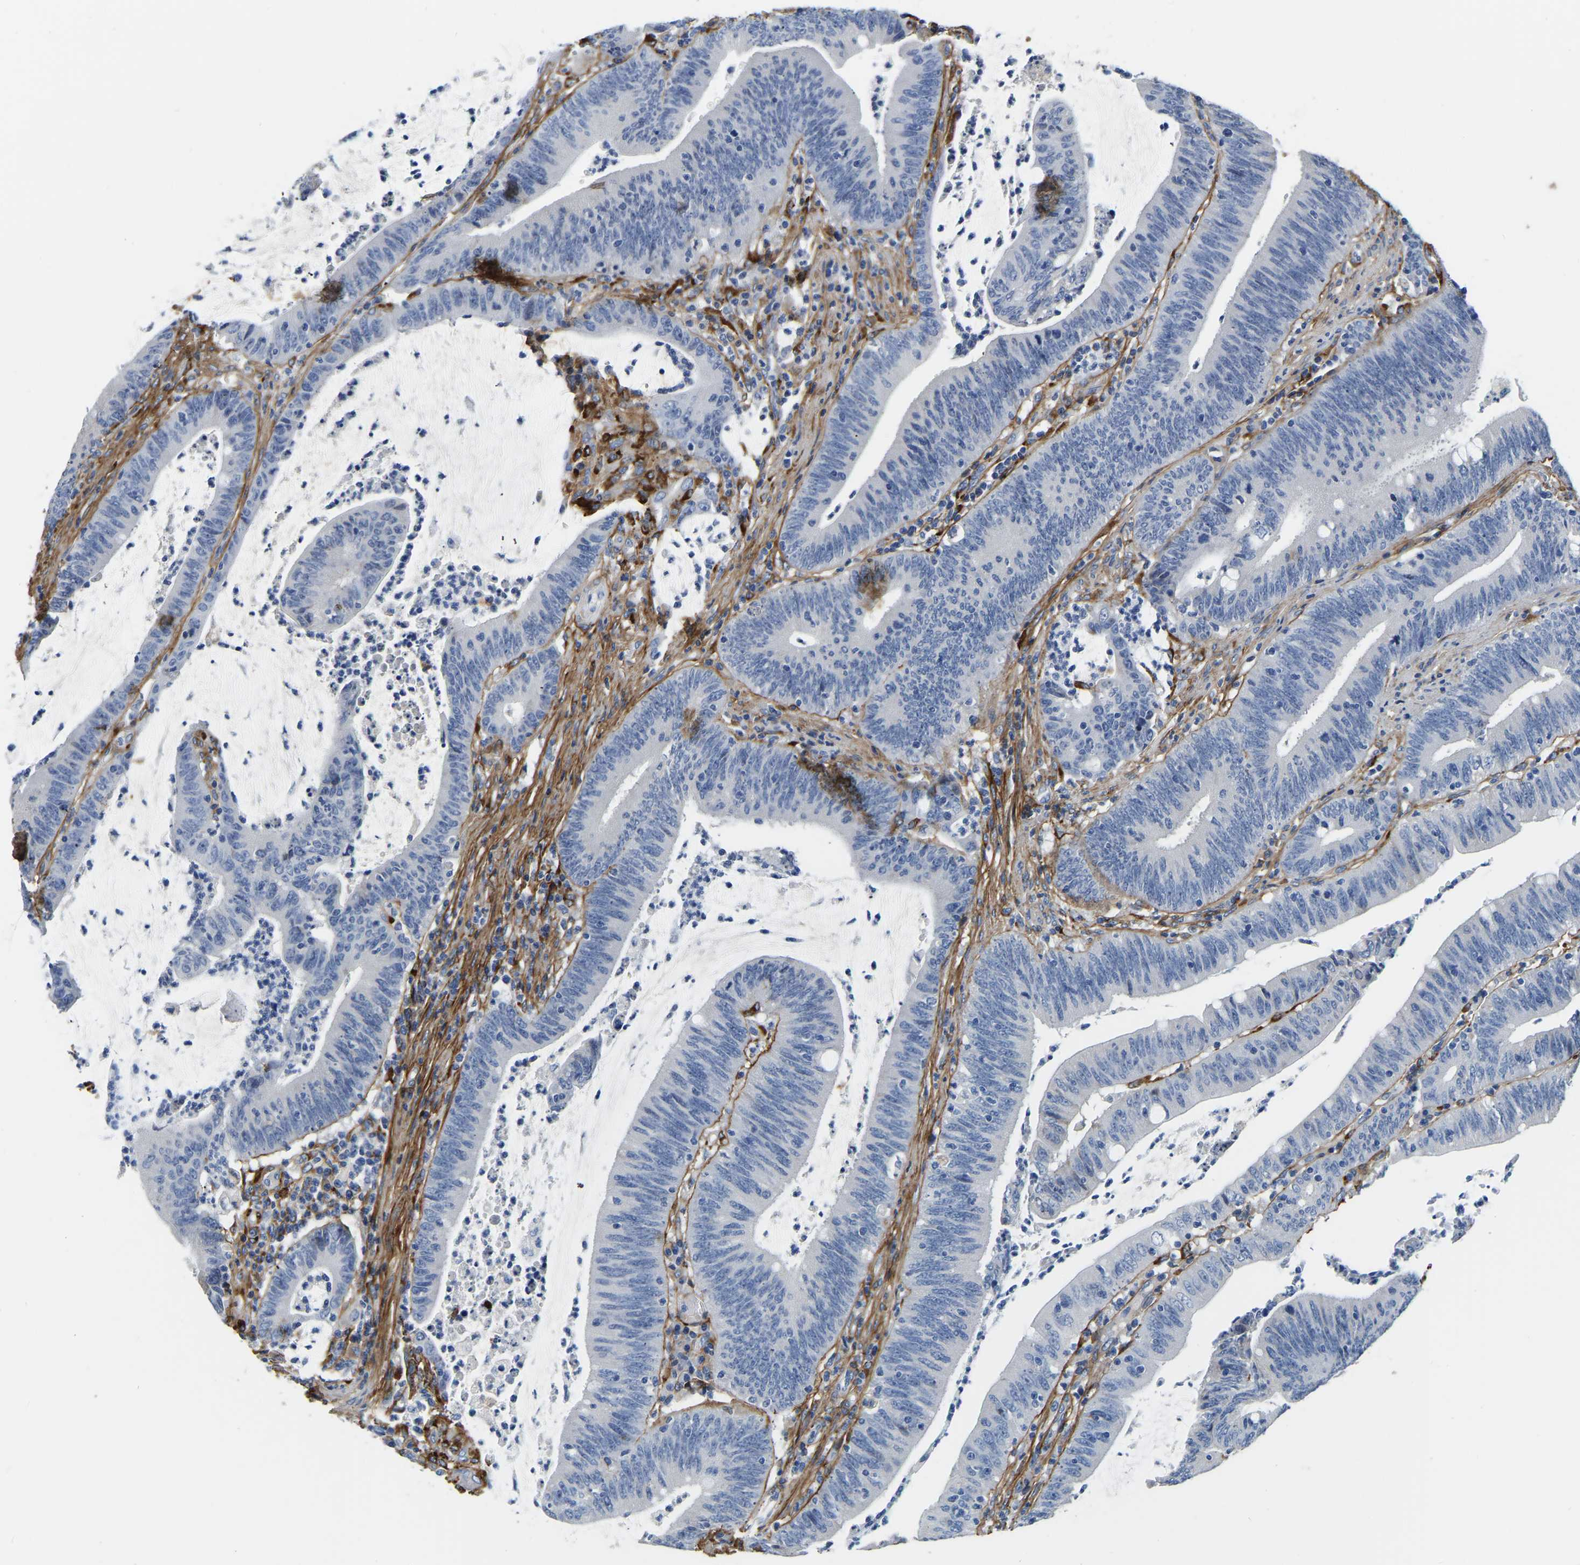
{"staining": {"intensity": "negative", "quantity": "none", "location": "none"}, "tissue": "colorectal cancer", "cell_type": "Tumor cells", "image_type": "cancer", "snomed": [{"axis": "morphology", "description": "Normal tissue, NOS"}, {"axis": "morphology", "description": "Adenocarcinoma, NOS"}, {"axis": "topography", "description": "Rectum"}], "caption": "This histopathology image is of colorectal cancer stained with immunohistochemistry (IHC) to label a protein in brown with the nuclei are counter-stained blue. There is no staining in tumor cells.", "gene": "COL6A1", "patient": {"sex": "female", "age": 66}}